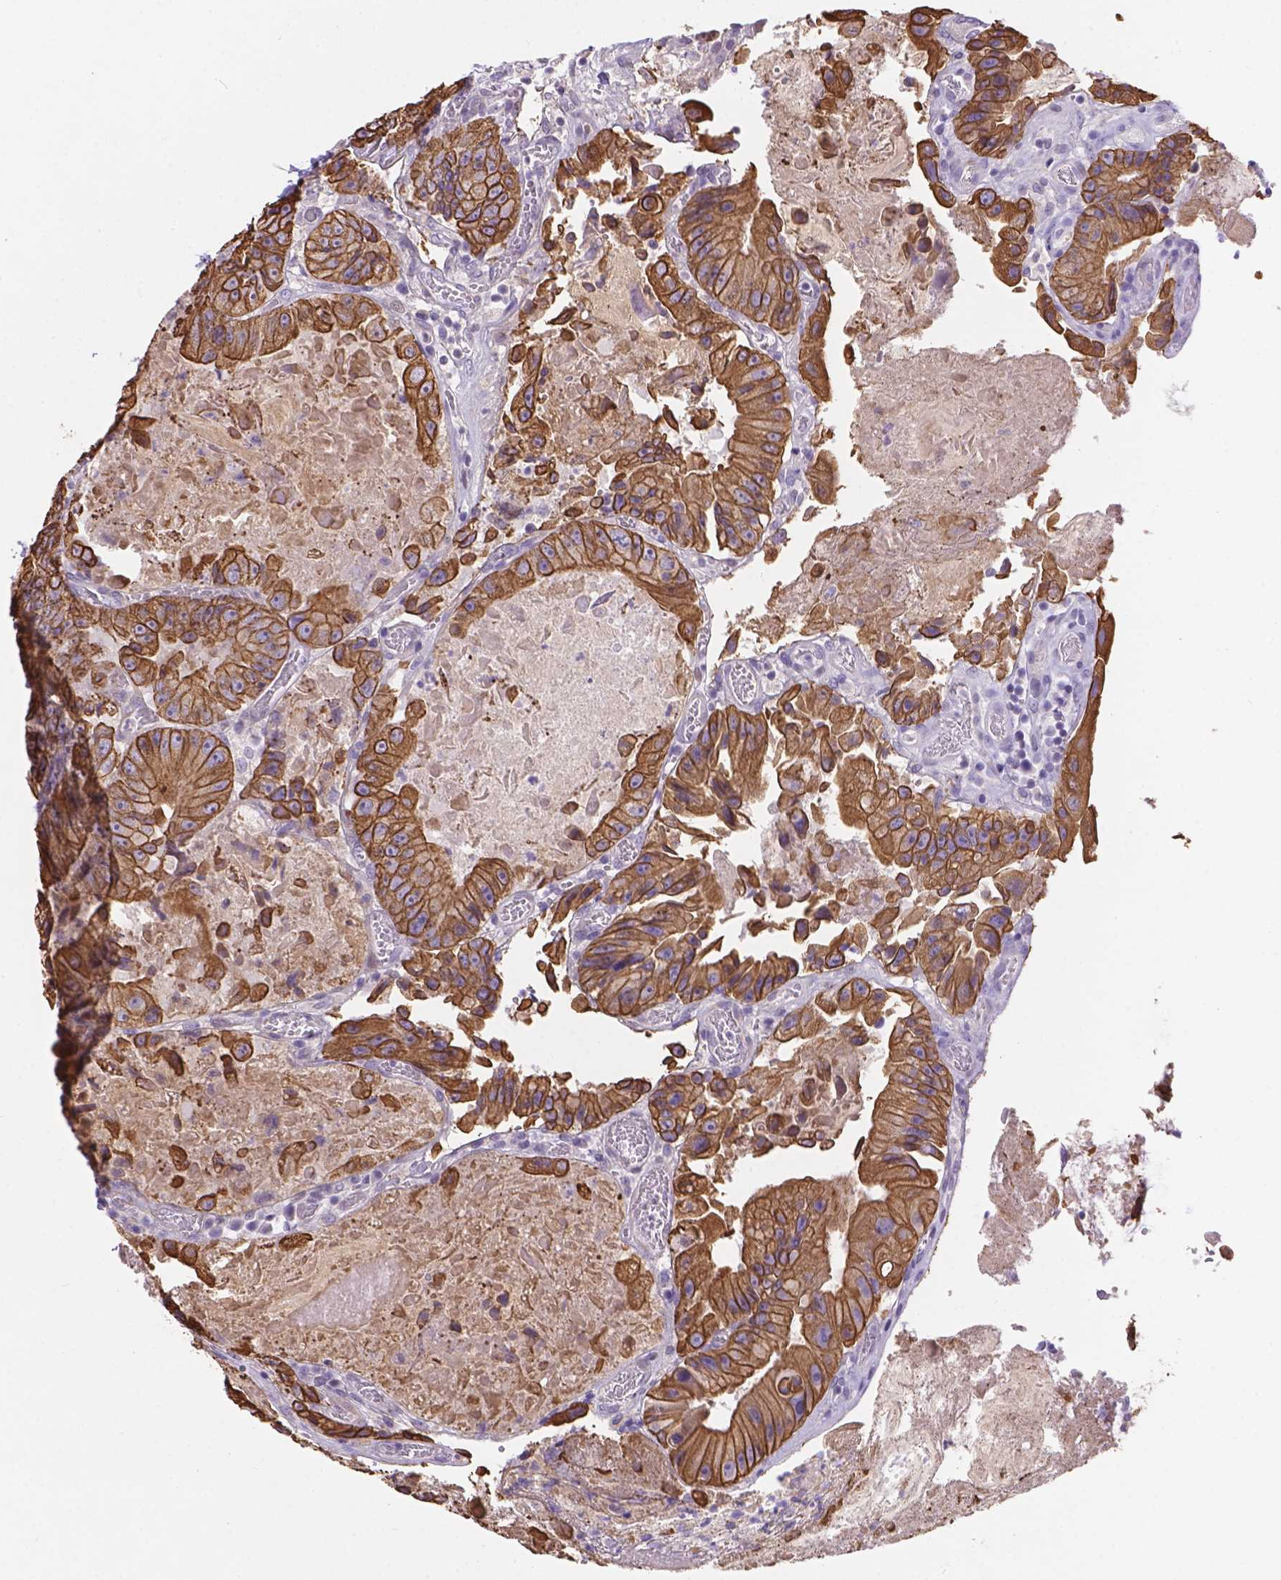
{"staining": {"intensity": "moderate", "quantity": ">75%", "location": "cytoplasmic/membranous"}, "tissue": "colorectal cancer", "cell_type": "Tumor cells", "image_type": "cancer", "snomed": [{"axis": "morphology", "description": "Adenocarcinoma, NOS"}, {"axis": "topography", "description": "Colon"}], "caption": "Moderate cytoplasmic/membranous protein expression is appreciated in approximately >75% of tumor cells in colorectal cancer.", "gene": "DMWD", "patient": {"sex": "female", "age": 86}}